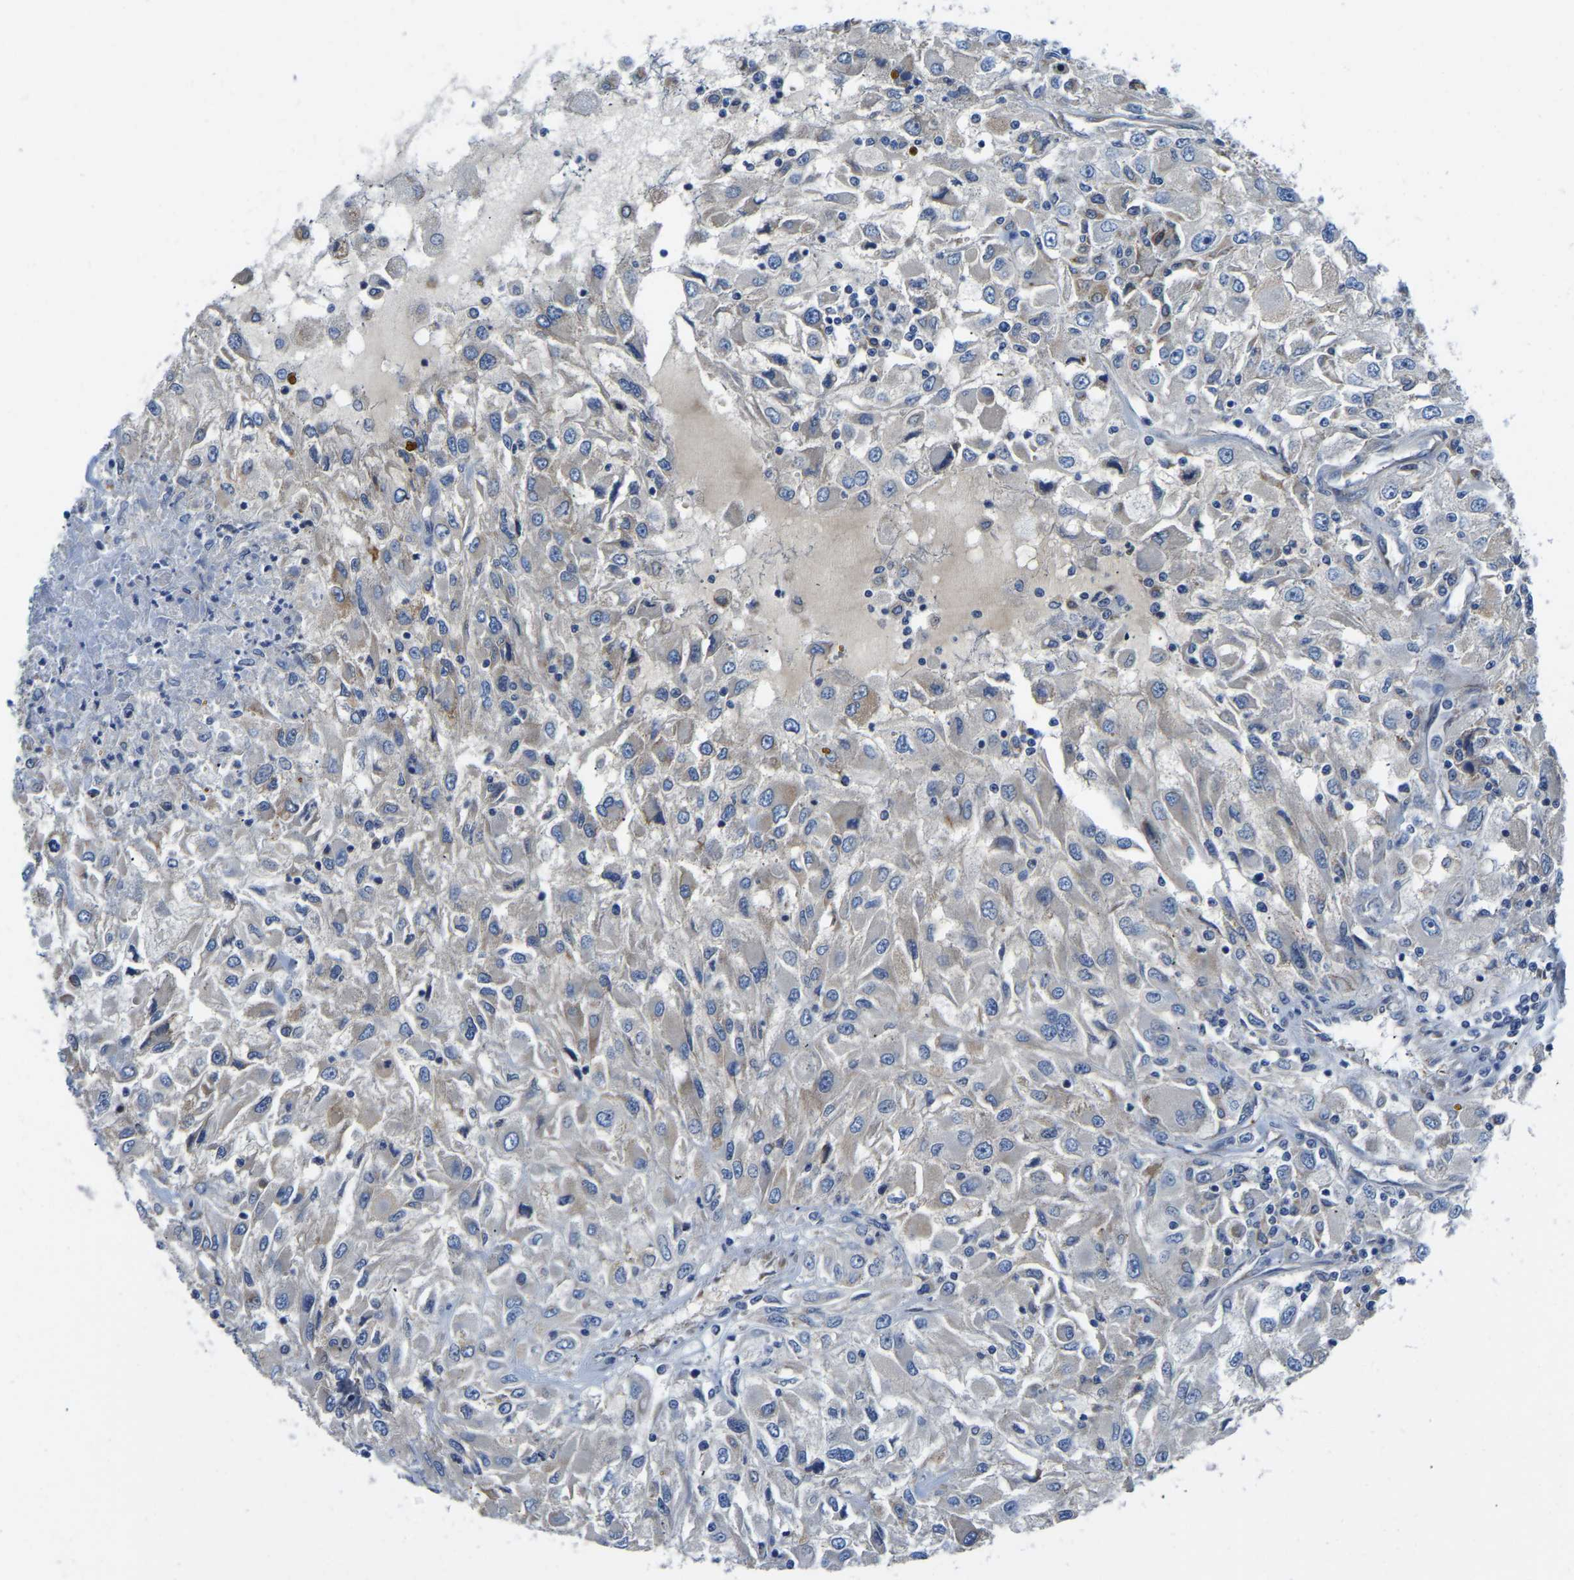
{"staining": {"intensity": "negative", "quantity": "none", "location": "none"}, "tissue": "renal cancer", "cell_type": "Tumor cells", "image_type": "cancer", "snomed": [{"axis": "morphology", "description": "Adenocarcinoma, NOS"}, {"axis": "topography", "description": "Kidney"}], "caption": "Renal adenocarcinoma stained for a protein using IHC exhibits no expression tumor cells.", "gene": "LIAS", "patient": {"sex": "female", "age": 52}}